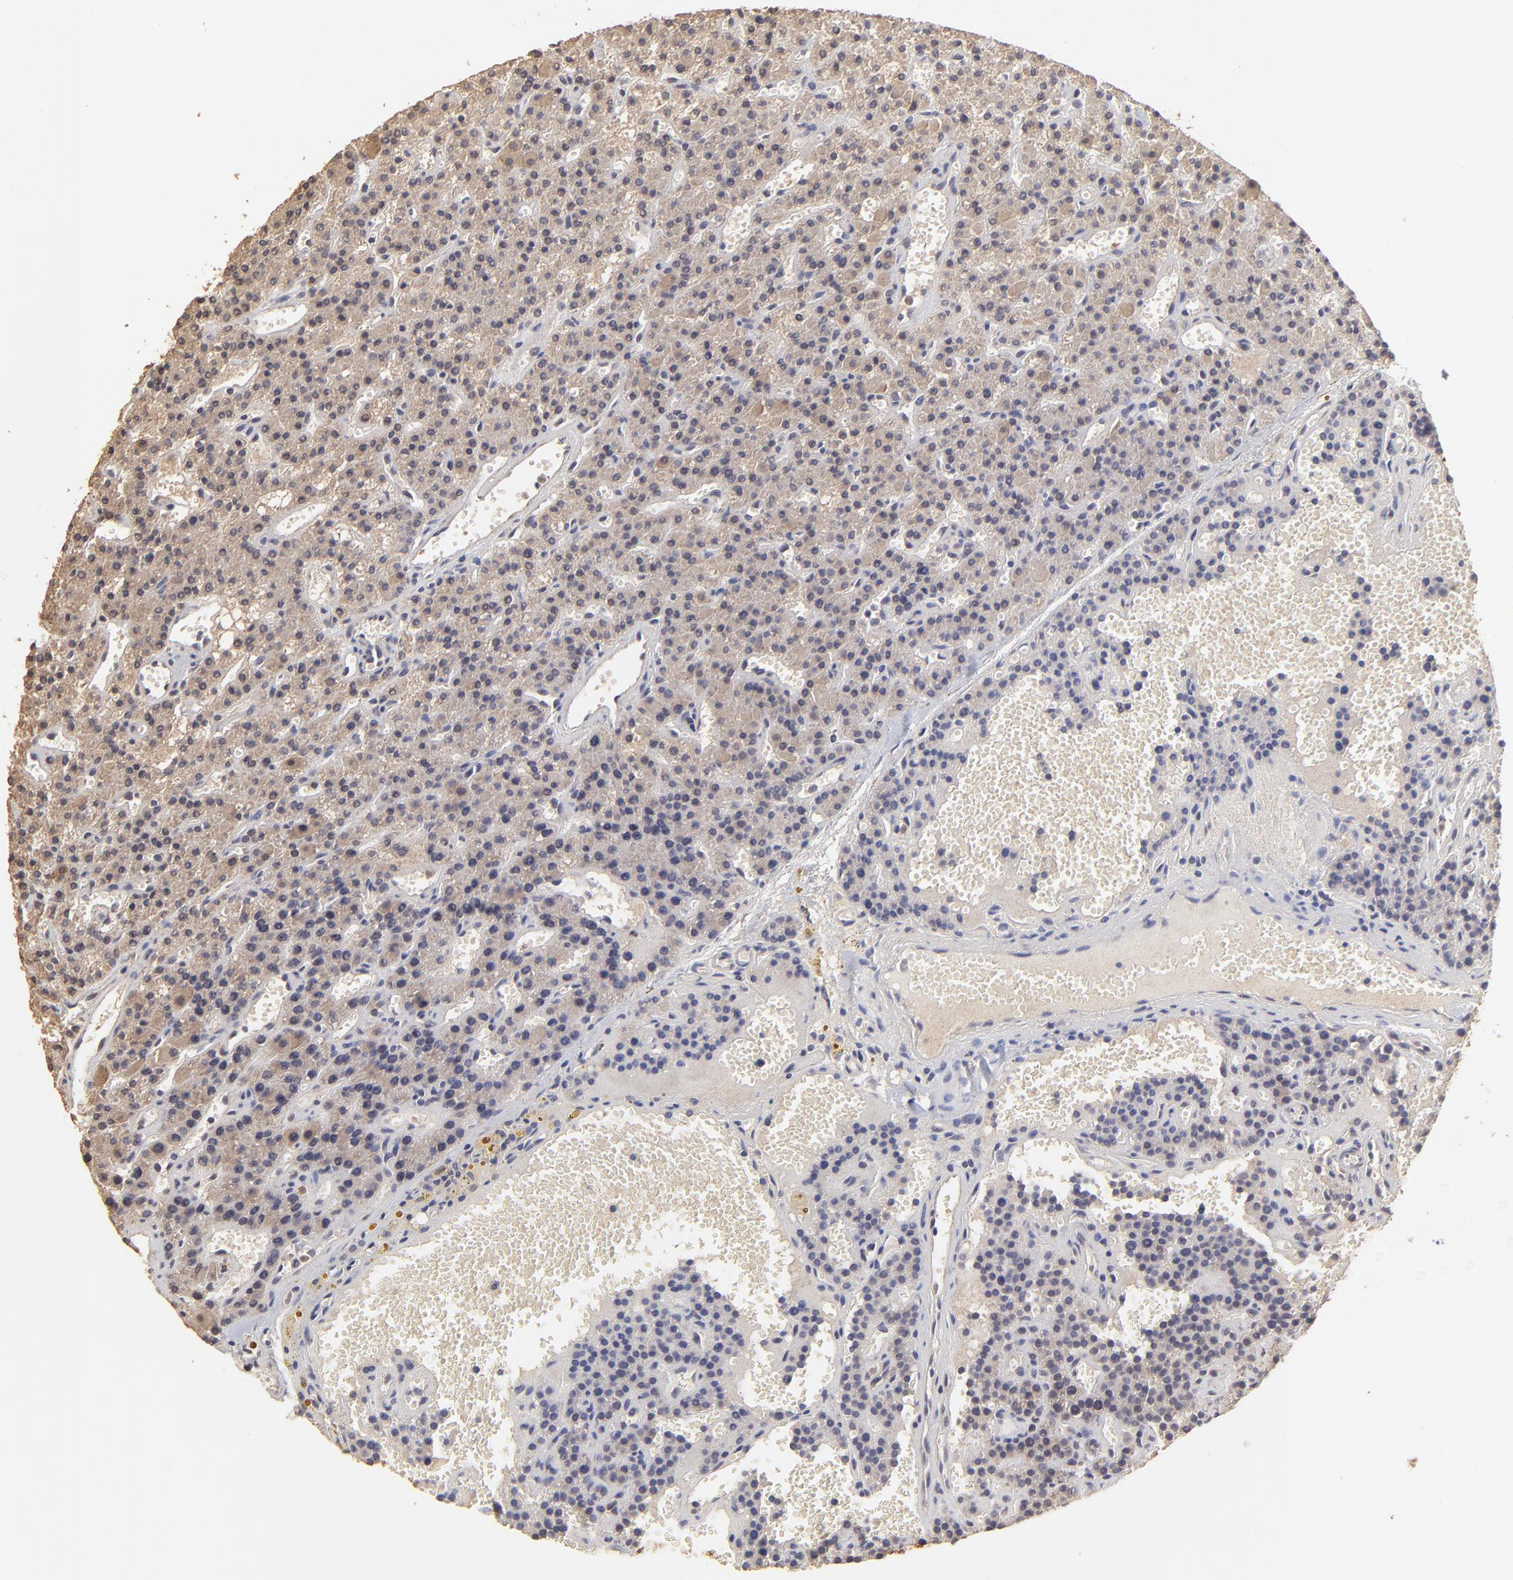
{"staining": {"intensity": "weak", "quantity": ">75%", "location": "cytoplasmic/membranous"}, "tissue": "parathyroid gland", "cell_type": "Glandular cells", "image_type": "normal", "snomed": [{"axis": "morphology", "description": "Normal tissue, NOS"}, {"axis": "topography", "description": "Parathyroid gland"}], "caption": "Parathyroid gland stained with DAB immunohistochemistry demonstrates low levels of weak cytoplasmic/membranous positivity in approximately >75% of glandular cells.", "gene": "STON2", "patient": {"sex": "male", "age": 25}}